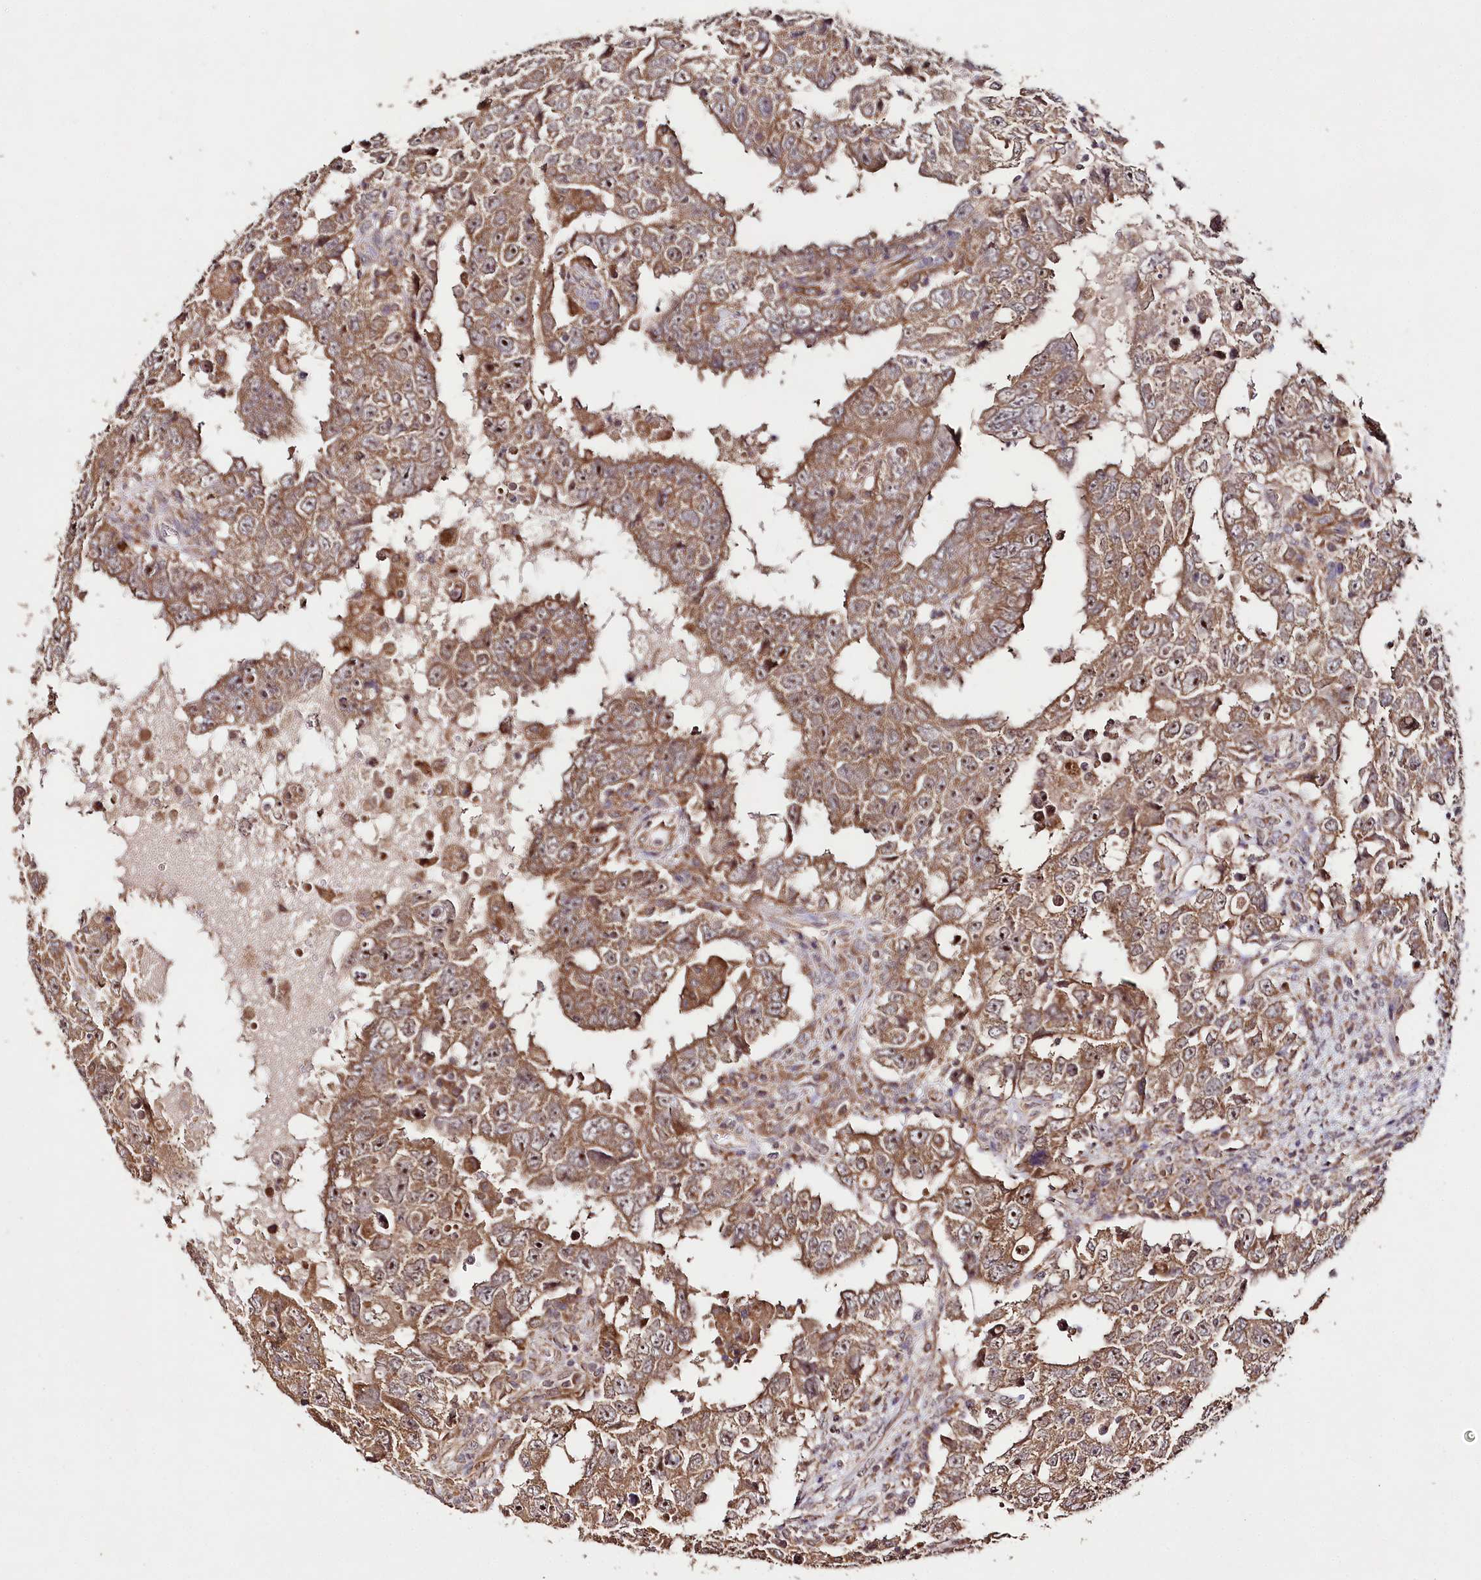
{"staining": {"intensity": "moderate", "quantity": ">75%", "location": "cytoplasmic/membranous,nuclear"}, "tissue": "testis cancer", "cell_type": "Tumor cells", "image_type": "cancer", "snomed": [{"axis": "morphology", "description": "Carcinoma, Embryonal, NOS"}, {"axis": "topography", "description": "Testis"}], "caption": "Human testis cancer (embryonal carcinoma) stained with a protein marker exhibits moderate staining in tumor cells.", "gene": "DMXL1", "patient": {"sex": "male", "age": 26}}